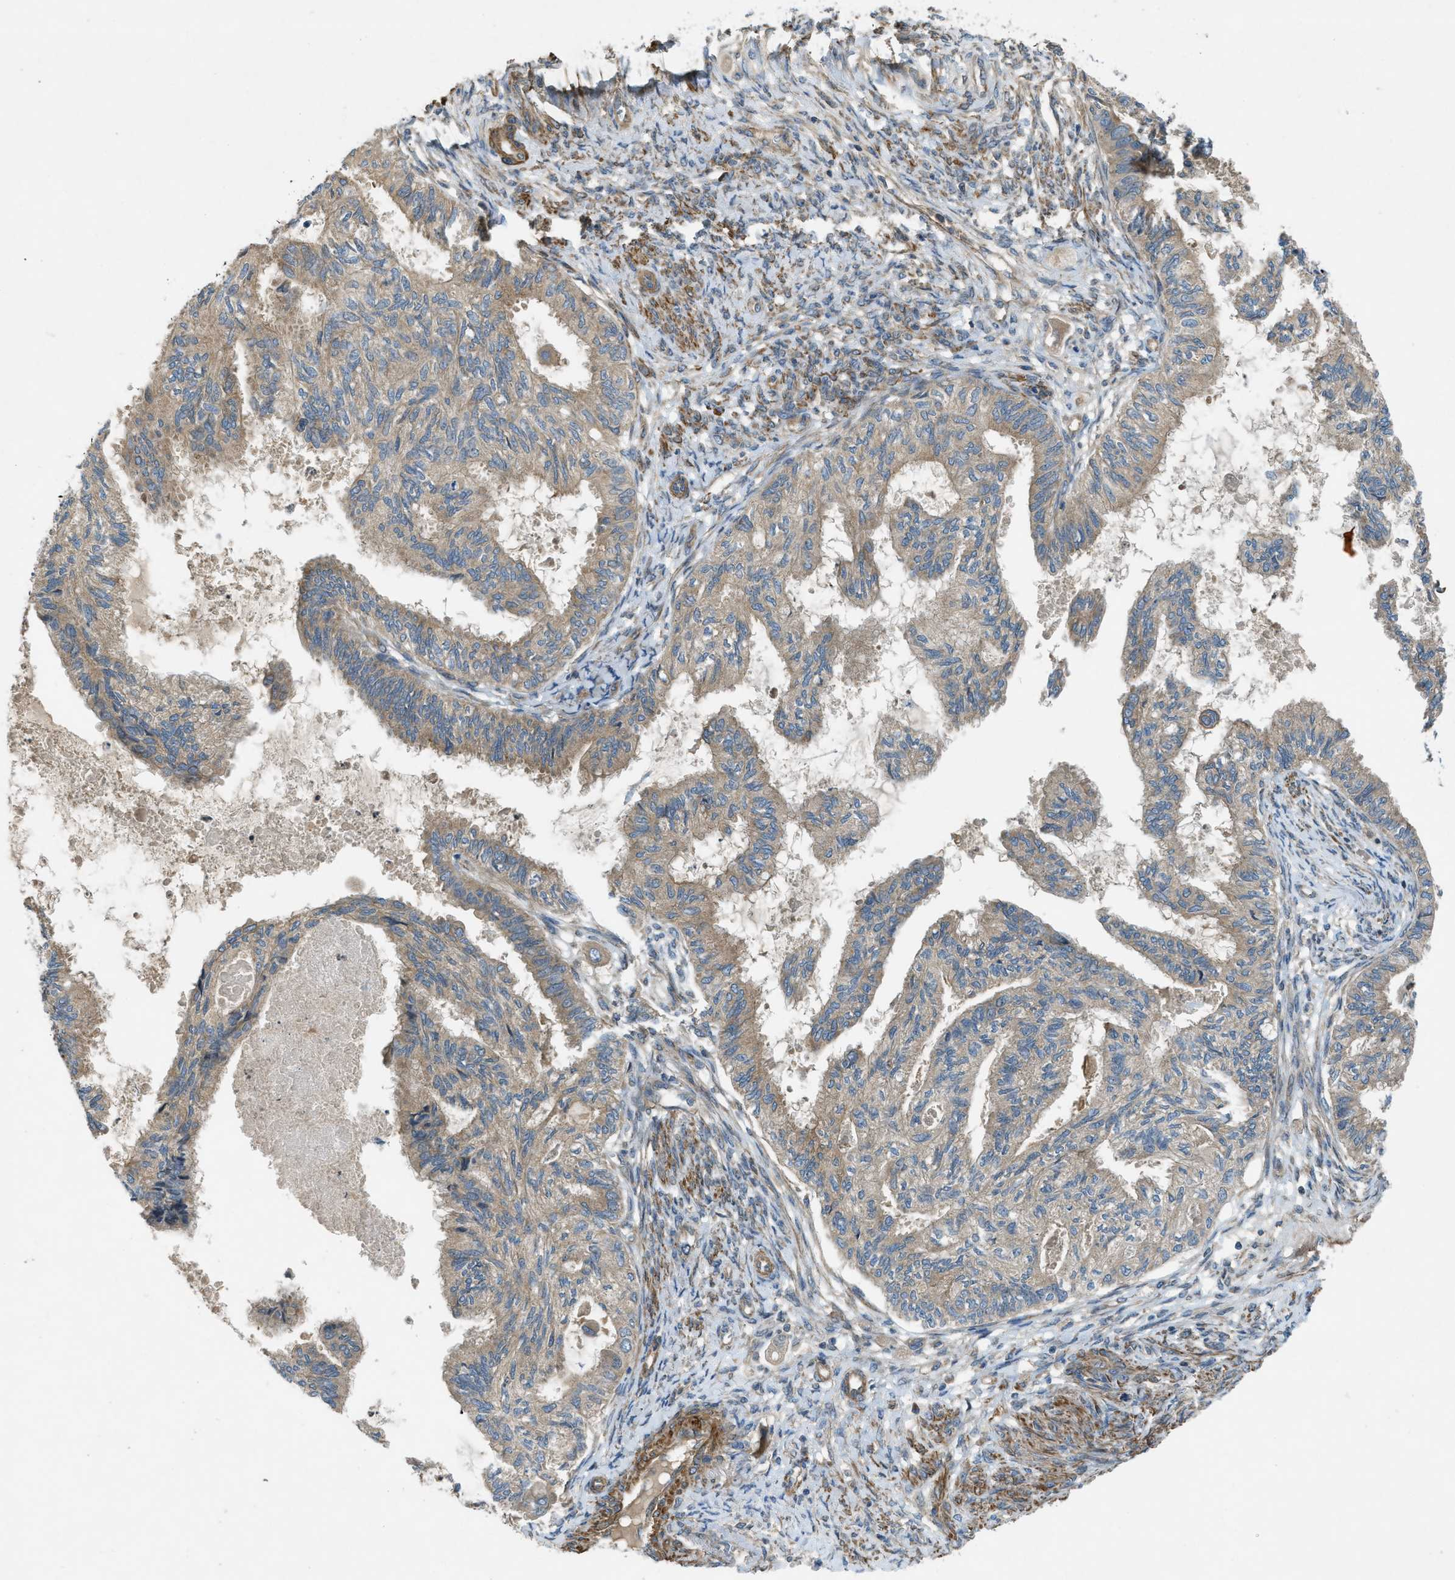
{"staining": {"intensity": "moderate", "quantity": ">75%", "location": "cytoplasmic/membranous"}, "tissue": "cervical cancer", "cell_type": "Tumor cells", "image_type": "cancer", "snomed": [{"axis": "morphology", "description": "Normal tissue, NOS"}, {"axis": "morphology", "description": "Adenocarcinoma, NOS"}, {"axis": "topography", "description": "Cervix"}, {"axis": "topography", "description": "Endometrium"}], "caption": "High-magnification brightfield microscopy of cervical cancer (adenocarcinoma) stained with DAB (brown) and counterstained with hematoxylin (blue). tumor cells exhibit moderate cytoplasmic/membranous positivity is seen in about>75% of cells. (DAB (3,3'-diaminobenzidine) IHC with brightfield microscopy, high magnification).", "gene": "VEZT", "patient": {"sex": "female", "age": 86}}